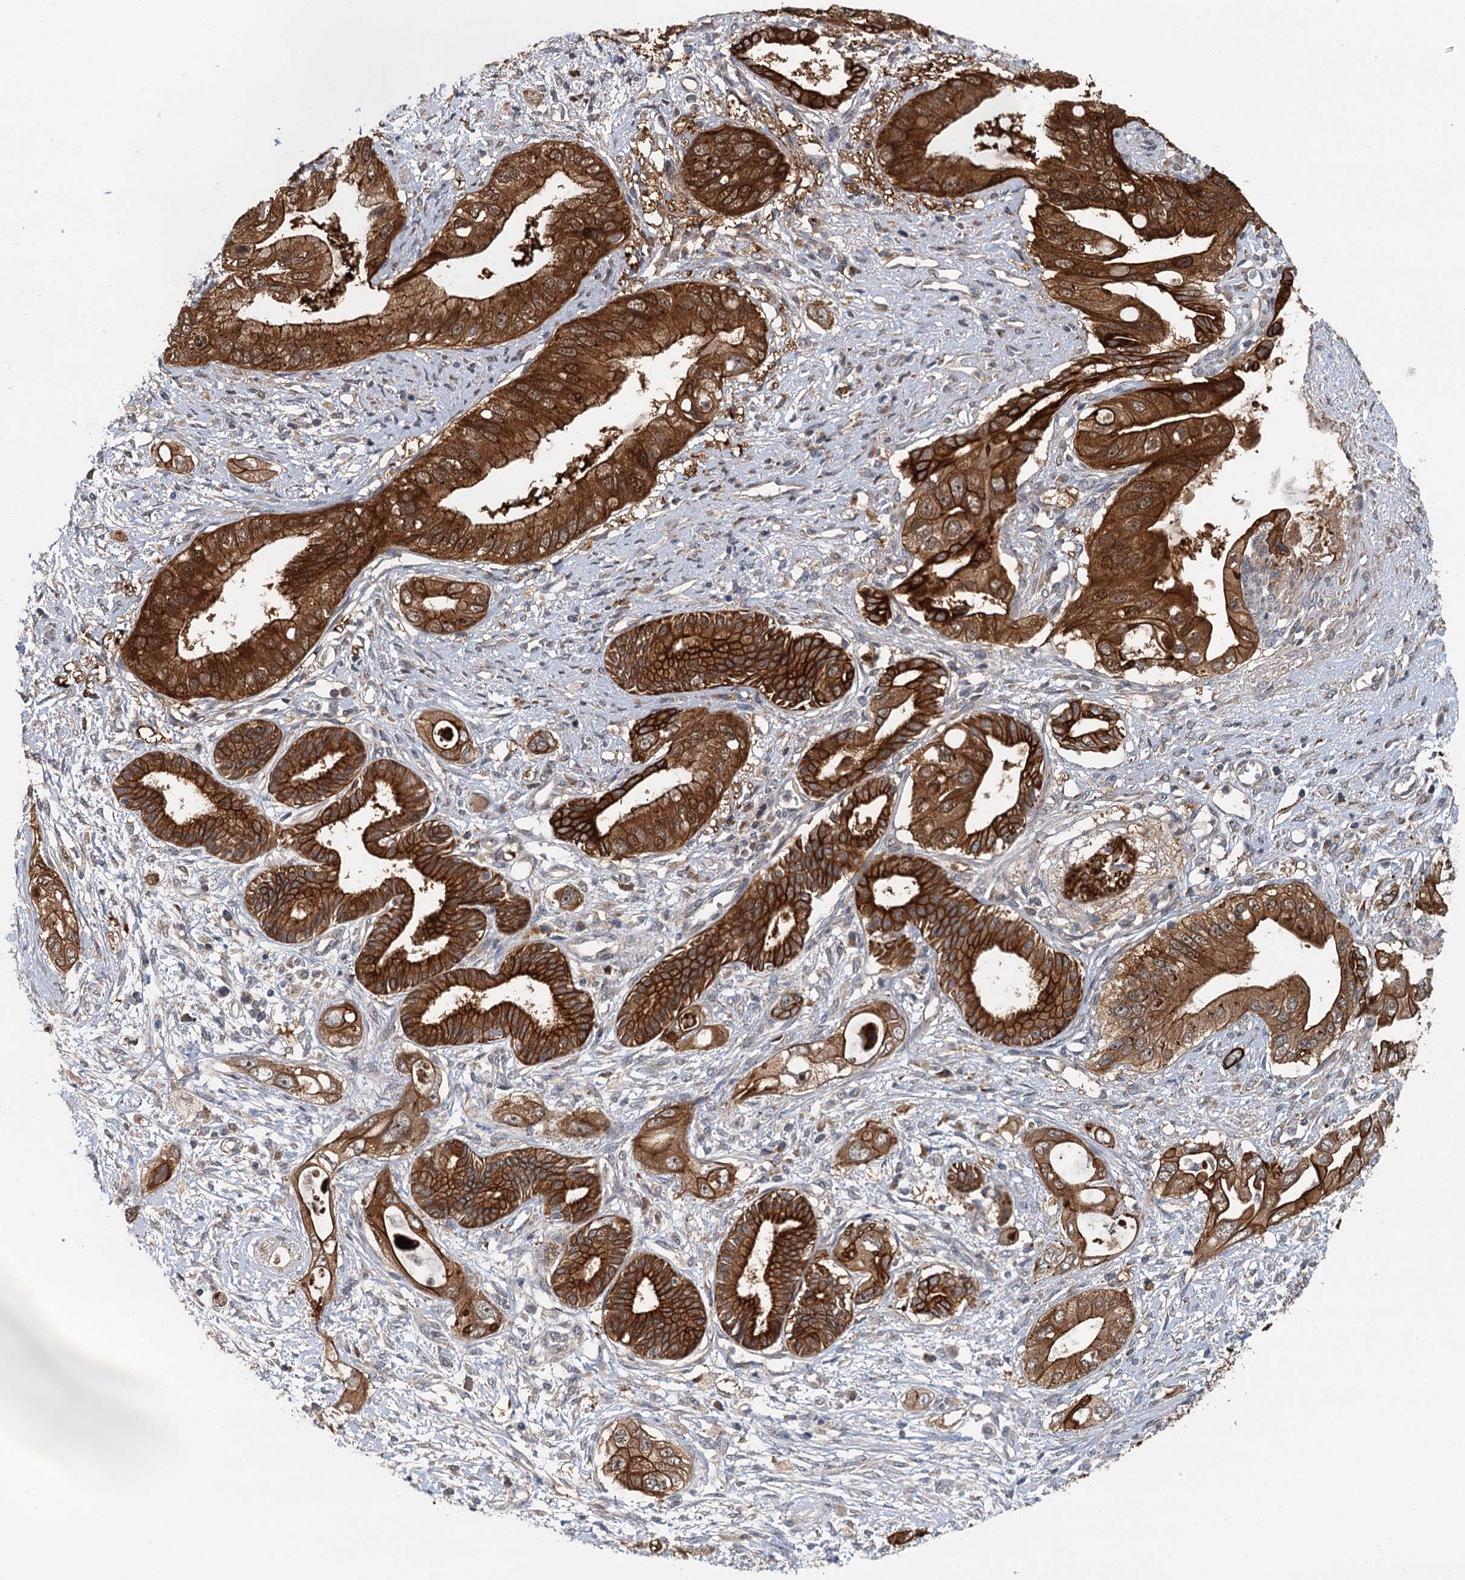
{"staining": {"intensity": "strong", "quantity": ">75%", "location": "cytoplasmic/membranous"}, "tissue": "pancreatic cancer", "cell_type": "Tumor cells", "image_type": "cancer", "snomed": [{"axis": "morphology", "description": "Inflammation, NOS"}, {"axis": "morphology", "description": "Adenocarcinoma, NOS"}, {"axis": "topography", "description": "Pancreas"}], "caption": "Protein staining reveals strong cytoplasmic/membranous expression in approximately >75% of tumor cells in pancreatic cancer (adenocarcinoma). (Brightfield microscopy of DAB IHC at high magnification).", "gene": "LRRK2", "patient": {"sex": "female", "age": 56}}